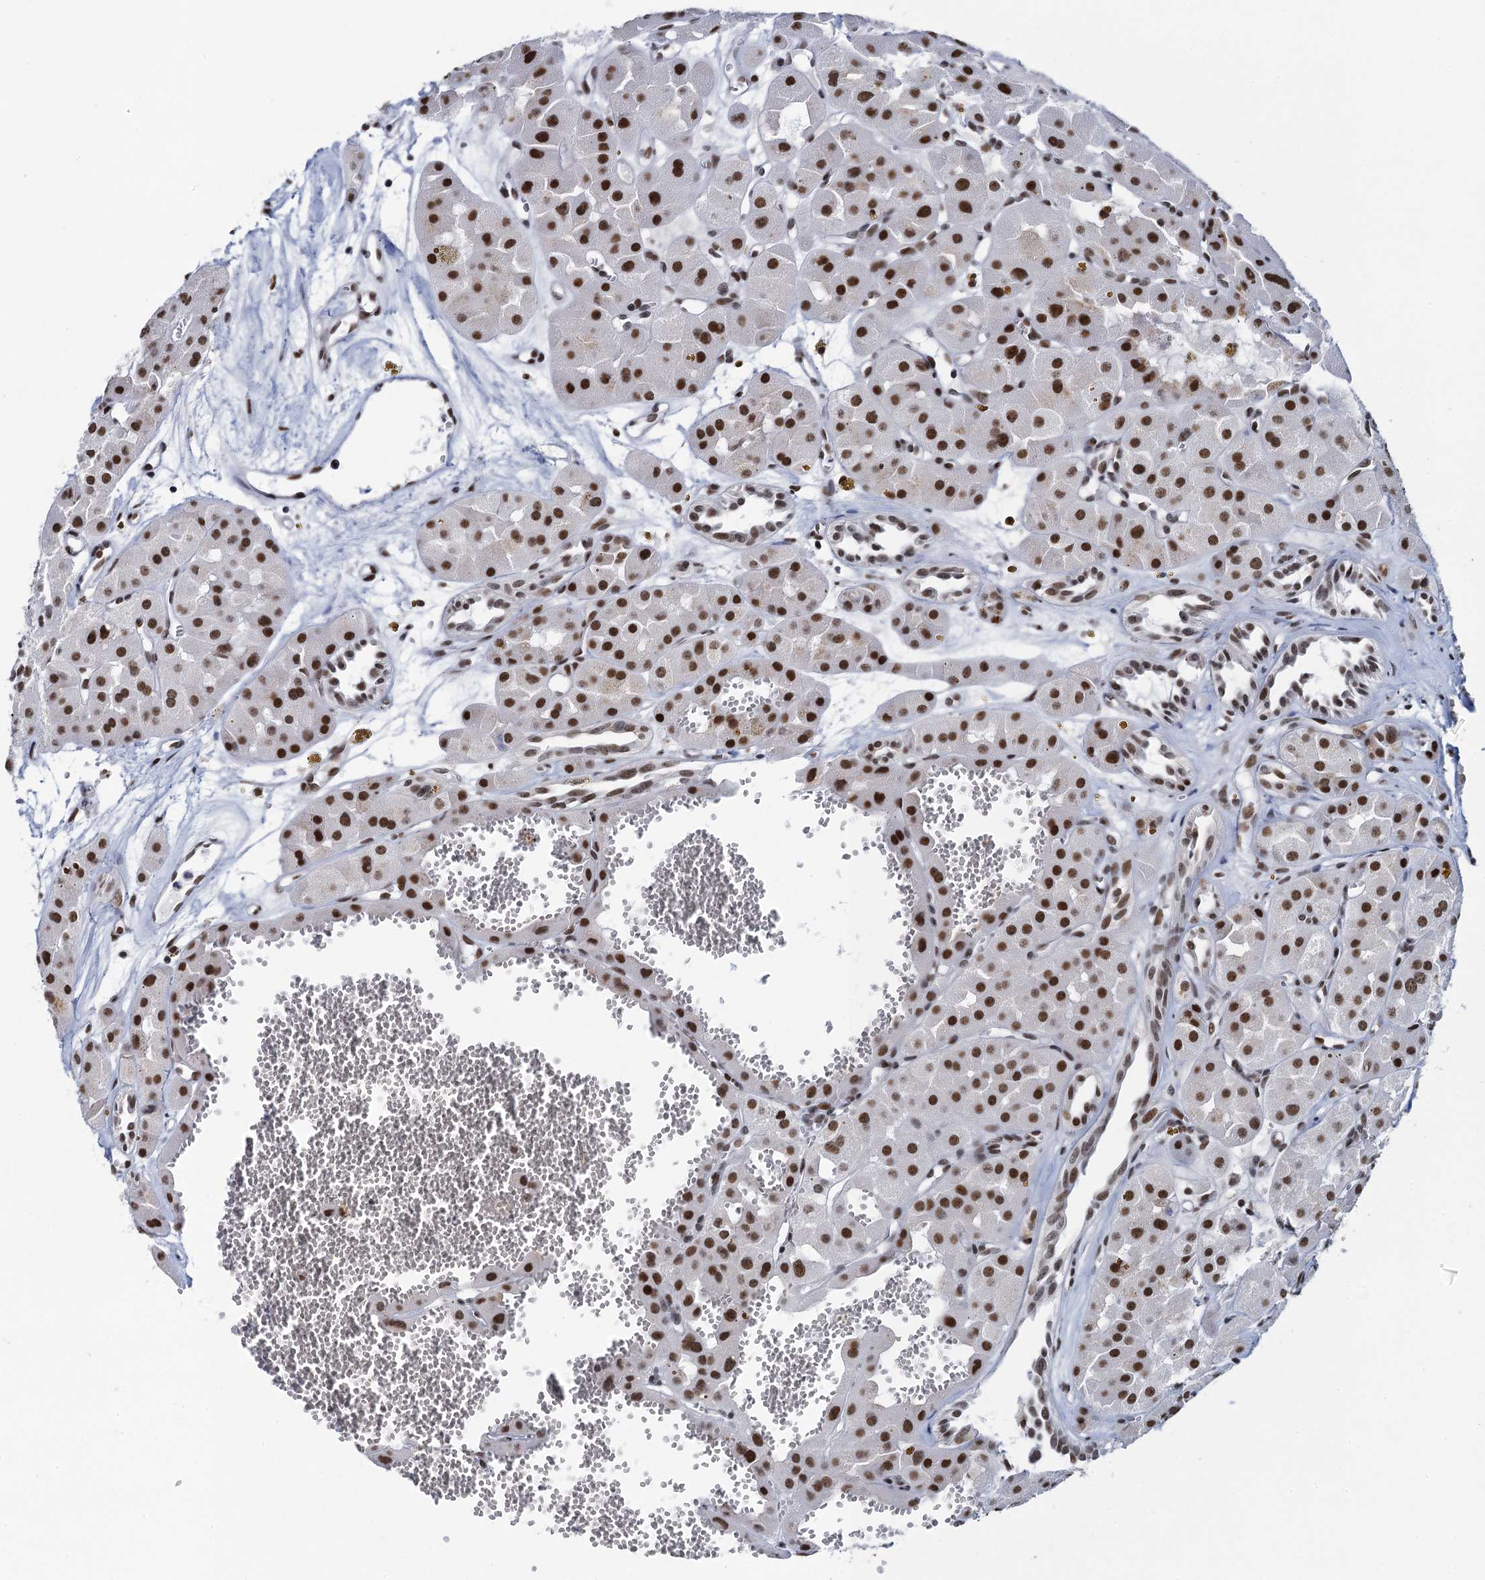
{"staining": {"intensity": "strong", "quantity": ">75%", "location": "nuclear"}, "tissue": "renal cancer", "cell_type": "Tumor cells", "image_type": "cancer", "snomed": [{"axis": "morphology", "description": "Carcinoma, NOS"}, {"axis": "topography", "description": "Kidney"}], "caption": "High-magnification brightfield microscopy of renal cancer stained with DAB (3,3'-diaminobenzidine) (brown) and counterstained with hematoxylin (blue). tumor cells exhibit strong nuclear staining is identified in about>75% of cells. Using DAB (brown) and hematoxylin (blue) stains, captured at high magnification using brightfield microscopy.", "gene": "HNRNPUL2", "patient": {"sex": "female", "age": 75}}